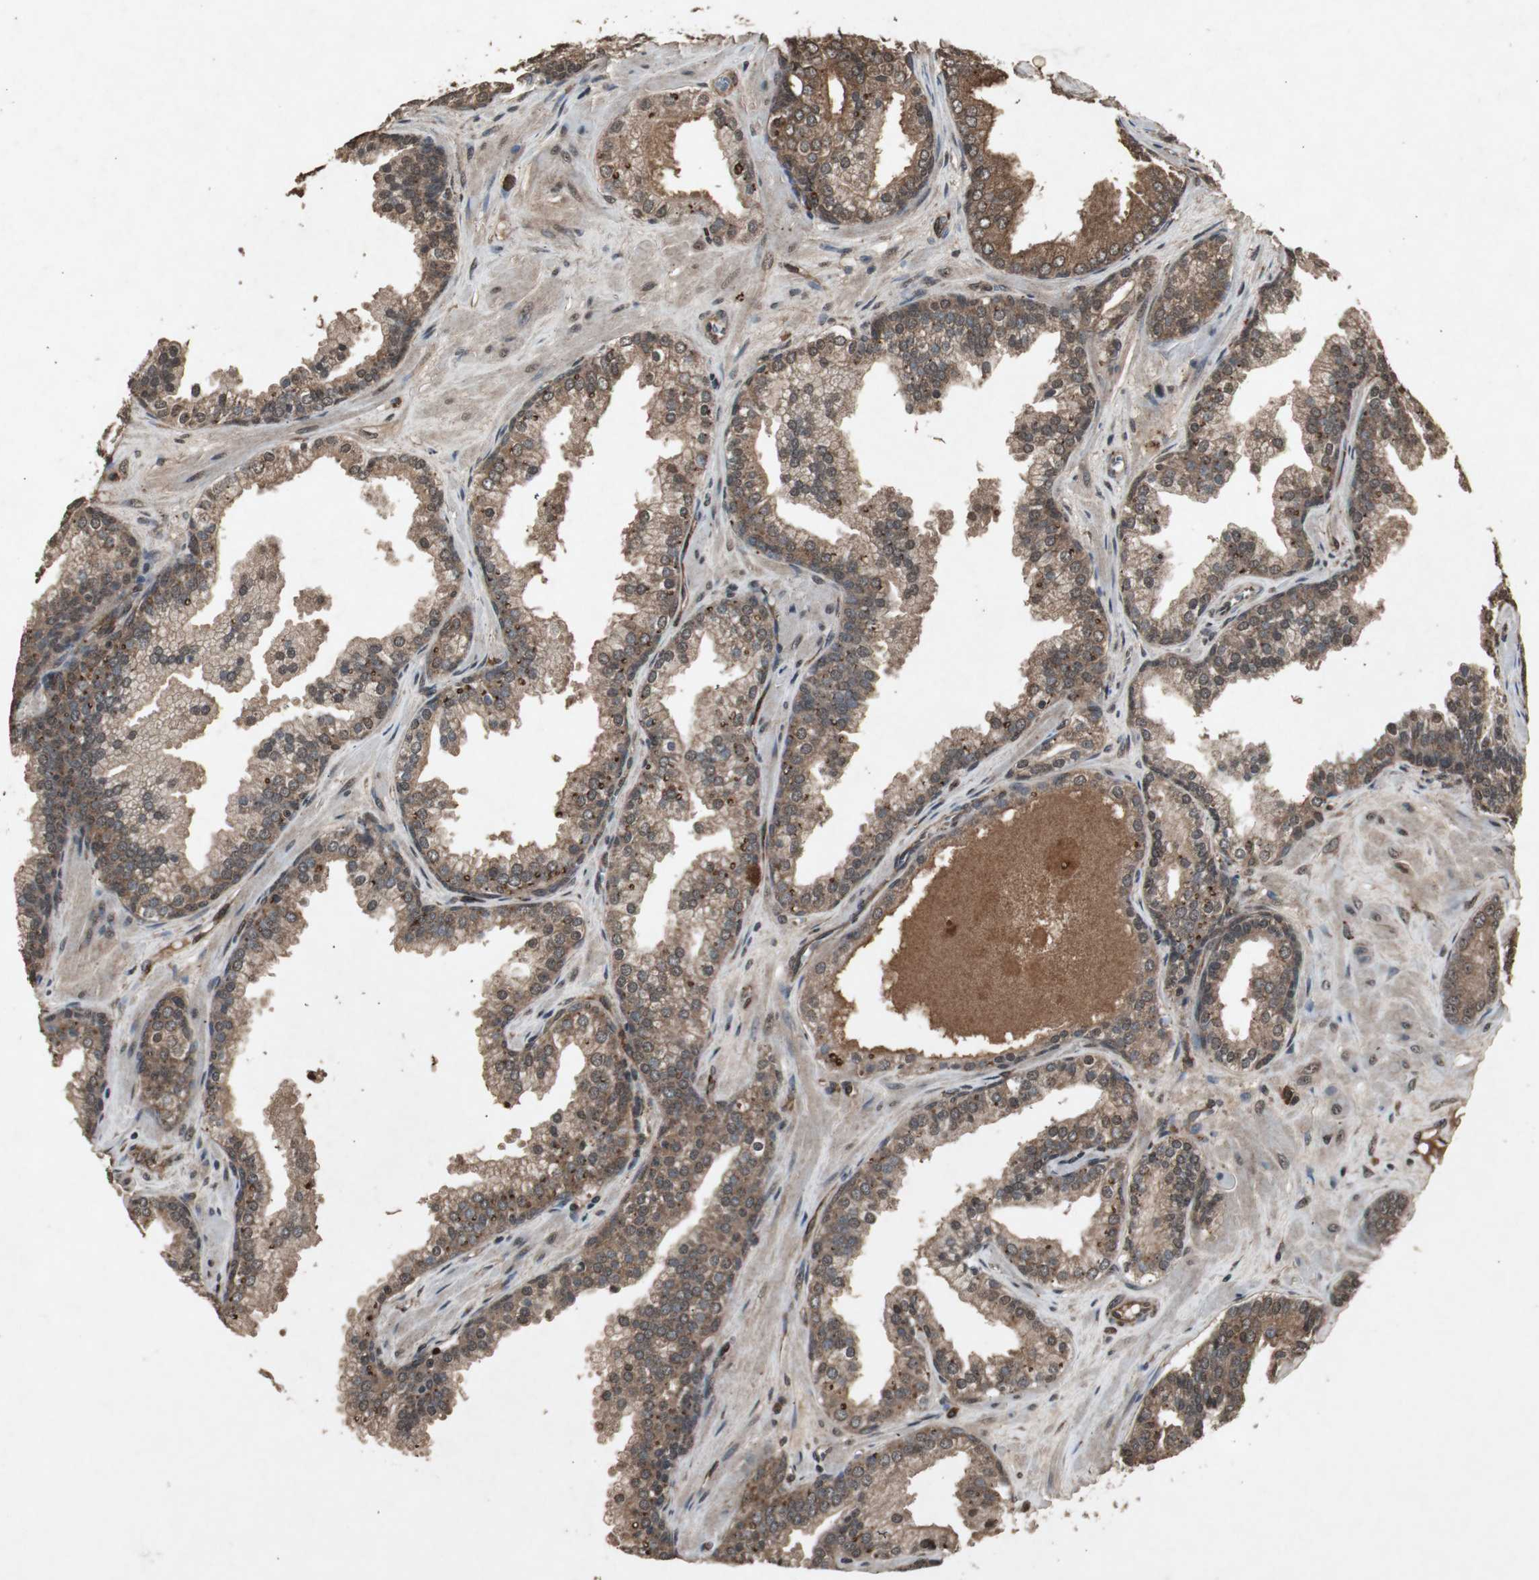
{"staining": {"intensity": "moderate", "quantity": ">75%", "location": "cytoplasmic/membranous,nuclear"}, "tissue": "prostate cancer", "cell_type": "Tumor cells", "image_type": "cancer", "snomed": [{"axis": "morphology", "description": "Adenocarcinoma, Low grade"}, {"axis": "topography", "description": "Prostate"}], "caption": "A medium amount of moderate cytoplasmic/membranous and nuclear staining is identified in approximately >75% of tumor cells in prostate adenocarcinoma (low-grade) tissue.", "gene": "EMX1", "patient": {"sex": "male", "age": 57}}